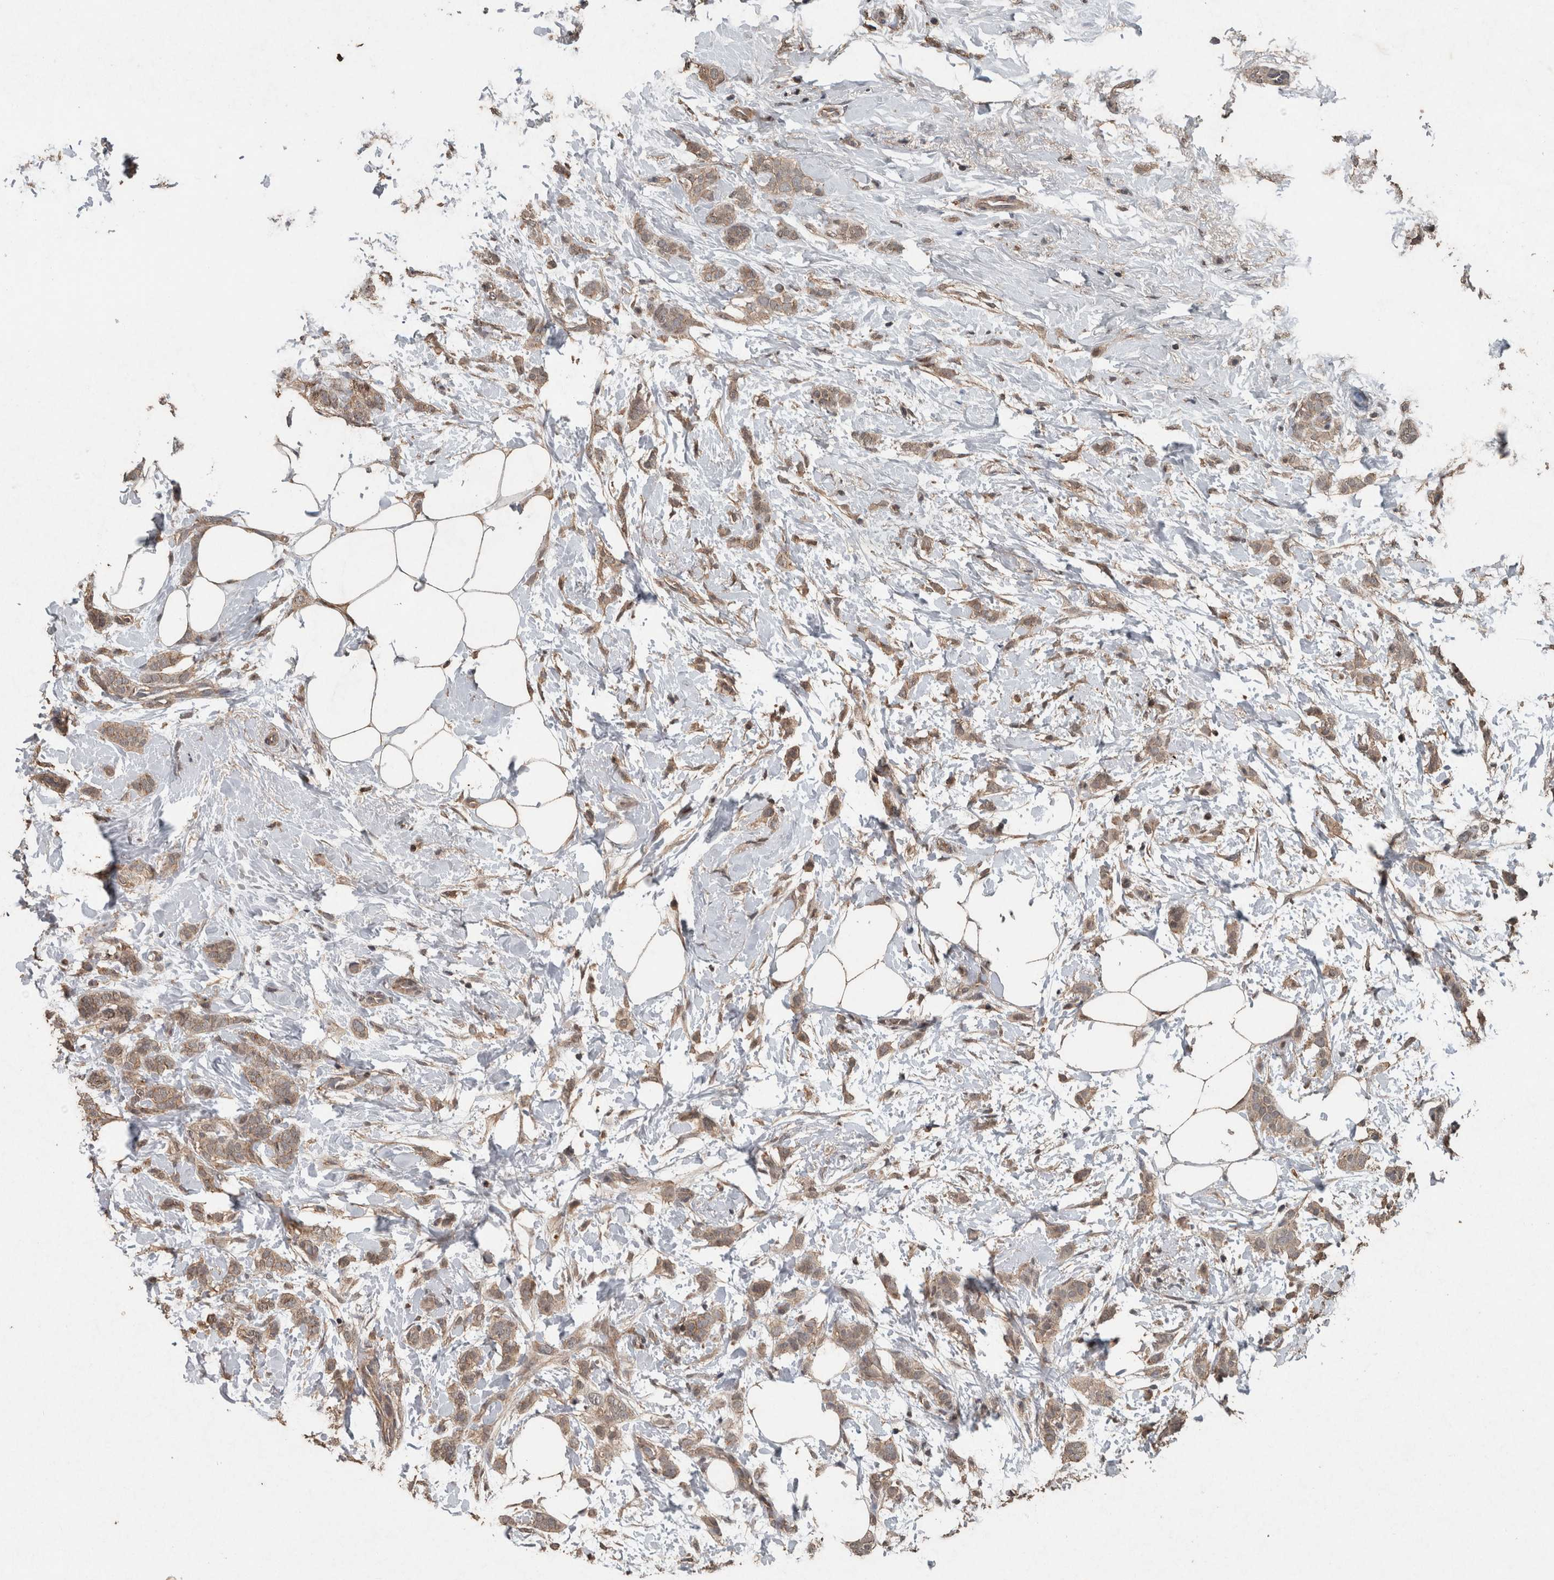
{"staining": {"intensity": "moderate", "quantity": ">75%", "location": "cytoplasmic/membranous"}, "tissue": "breast cancer", "cell_type": "Tumor cells", "image_type": "cancer", "snomed": [{"axis": "morphology", "description": "Lobular carcinoma, in situ"}, {"axis": "morphology", "description": "Lobular carcinoma"}, {"axis": "topography", "description": "Breast"}], "caption": "Immunohistochemistry (IHC) of breast cancer (lobular carcinoma) shows medium levels of moderate cytoplasmic/membranous positivity in approximately >75% of tumor cells.", "gene": "FGFRL1", "patient": {"sex": "female", "age": 41}}